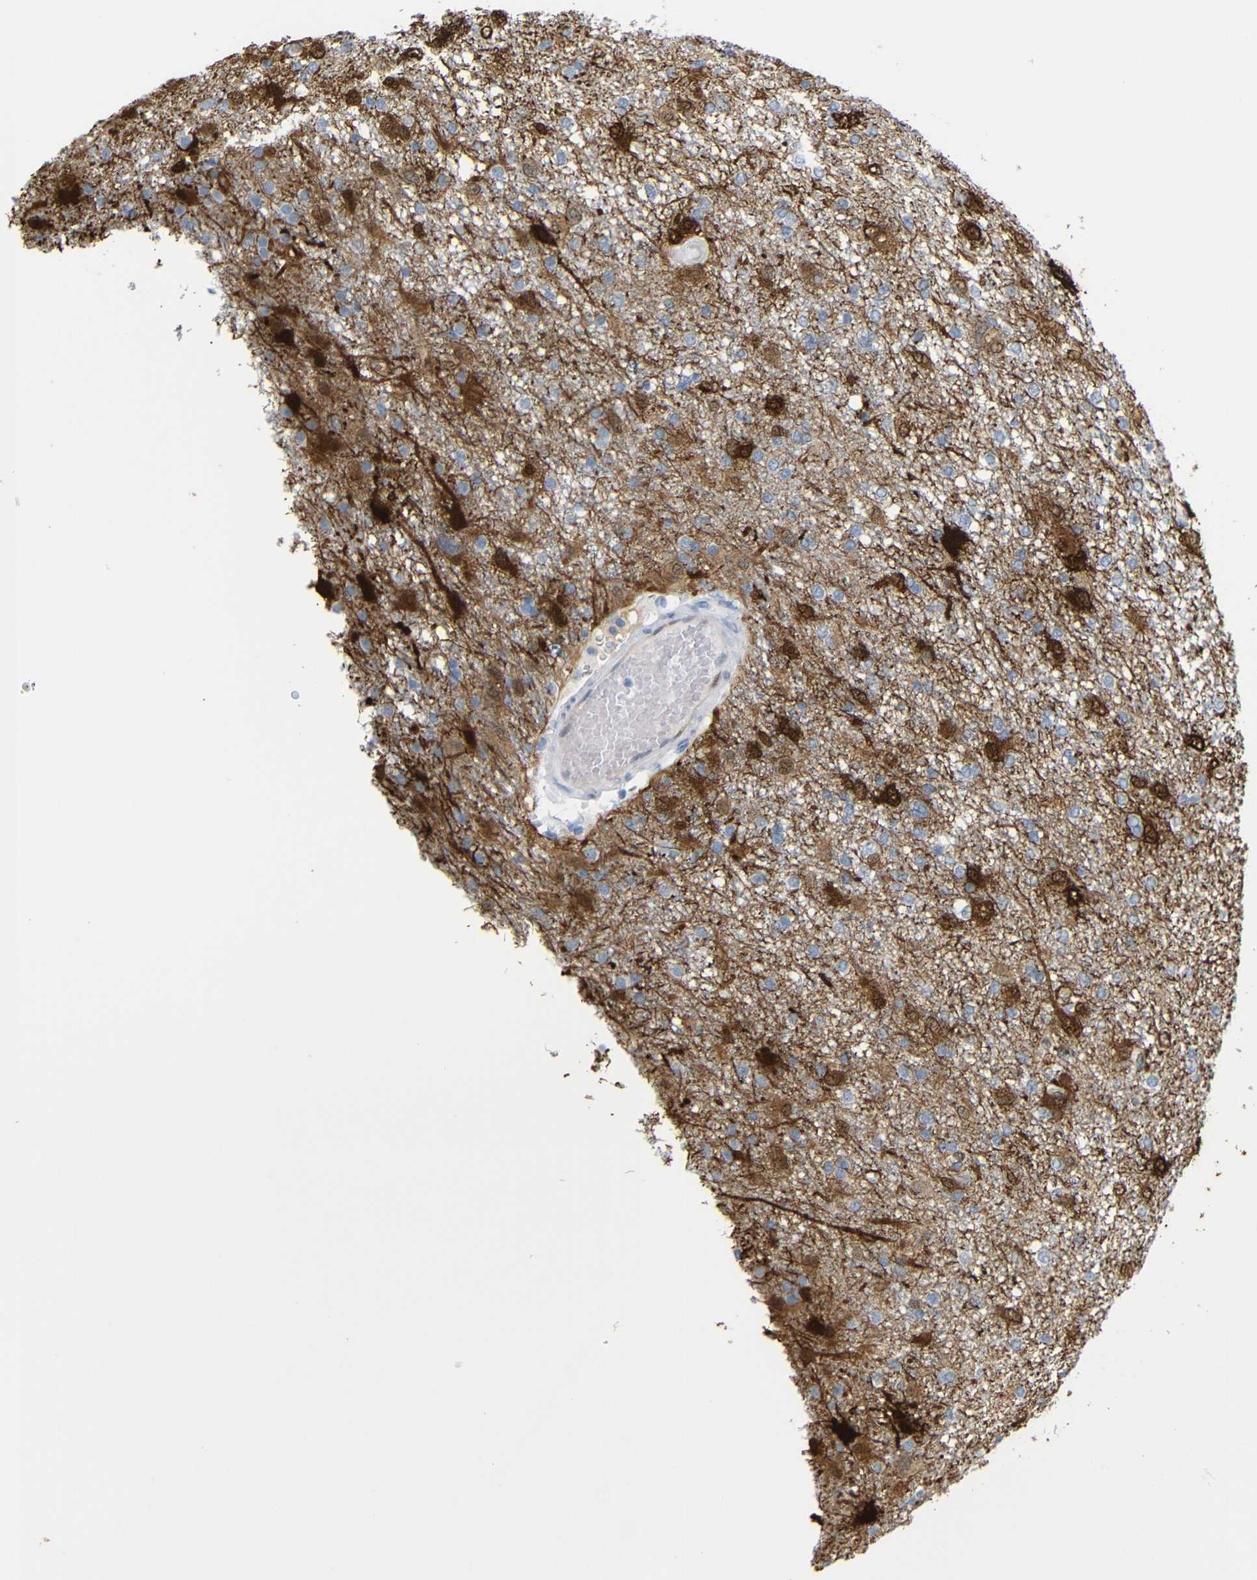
{"staining": {"intensity": "moderate", "quantity": "<25%", "location": "cytoplasmic/membranous"}, "tissue": "glioma", "cell_type": "Tumor cells", "image_type": "cancer", "snomed": [{"axis": "morphology", "description": "Glioma, malignant, High grade"}, {"axis": "topography", "description": "Brain"}], "caption": "There is low levels of moderate cytoplasmic/membranous expression in tumor cells of glioma, as demonstrated by immunohistochemical staining (brown color).", "gene": "MT1A", "patient": {"sex": "female", "age": 59}}